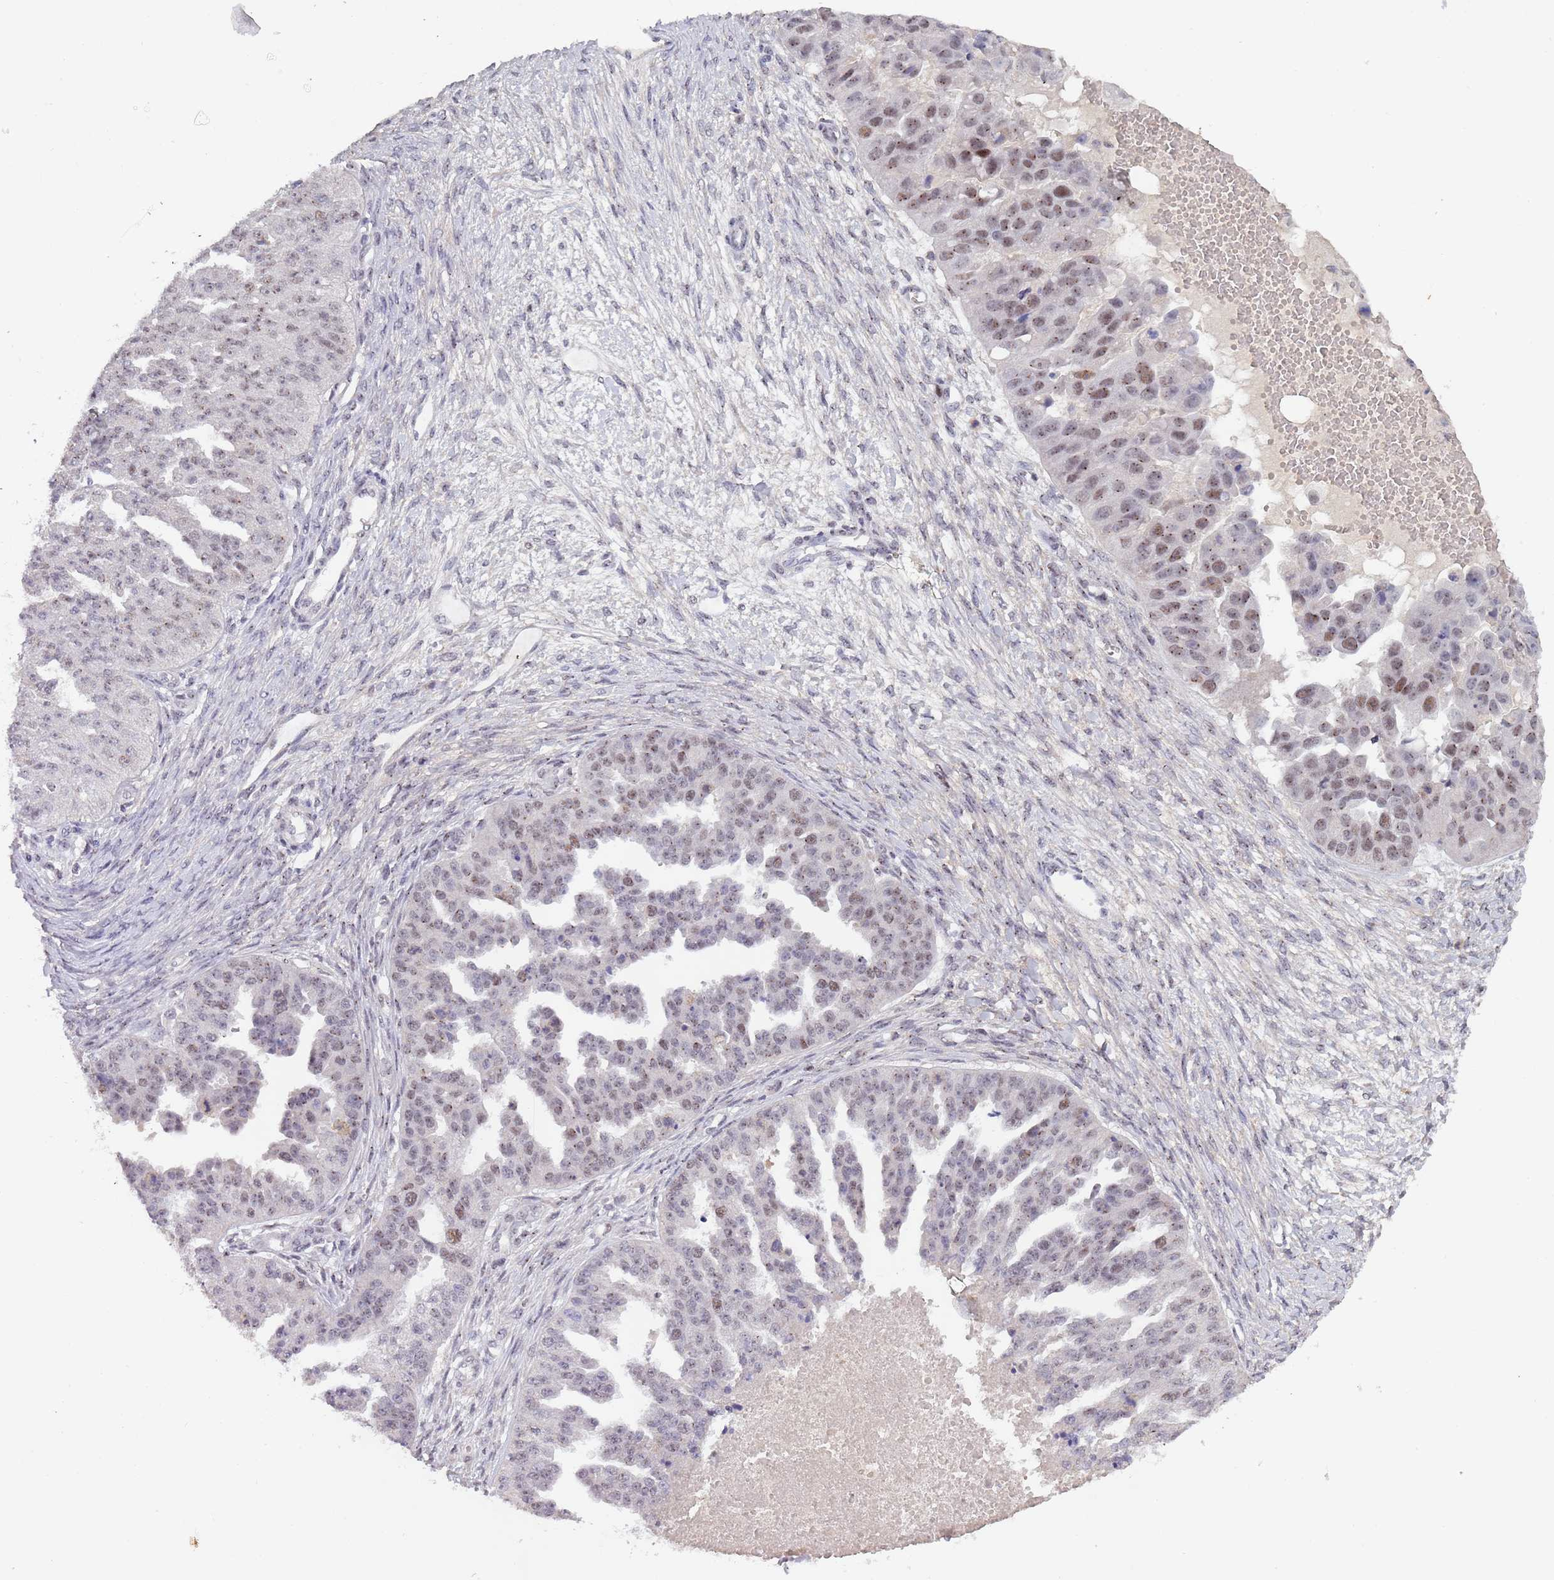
{"staining": {"intensity": "weak", "quantity": "25%-75%", "location": "nuclear"}, "tissue": "ovarian cancer", "cell_type": "Tumor cells", "image_type": "cancer", "snomed": [{"axis": "morphology", "description": "Cystadenocarcinoma, serous, NOS"}, {"axis": "topography", "description": "Ovary"}], "caption": "A photomicrograph showing weak nuclear positivity in approximately 25%-75% of tumor cells in ovarian cancer (serous cystadenocarcinoma), as visualized by brown immunohistochemical staining.", "gene": "CIZ1", "patient": {"sex": "female", "age": 58}}